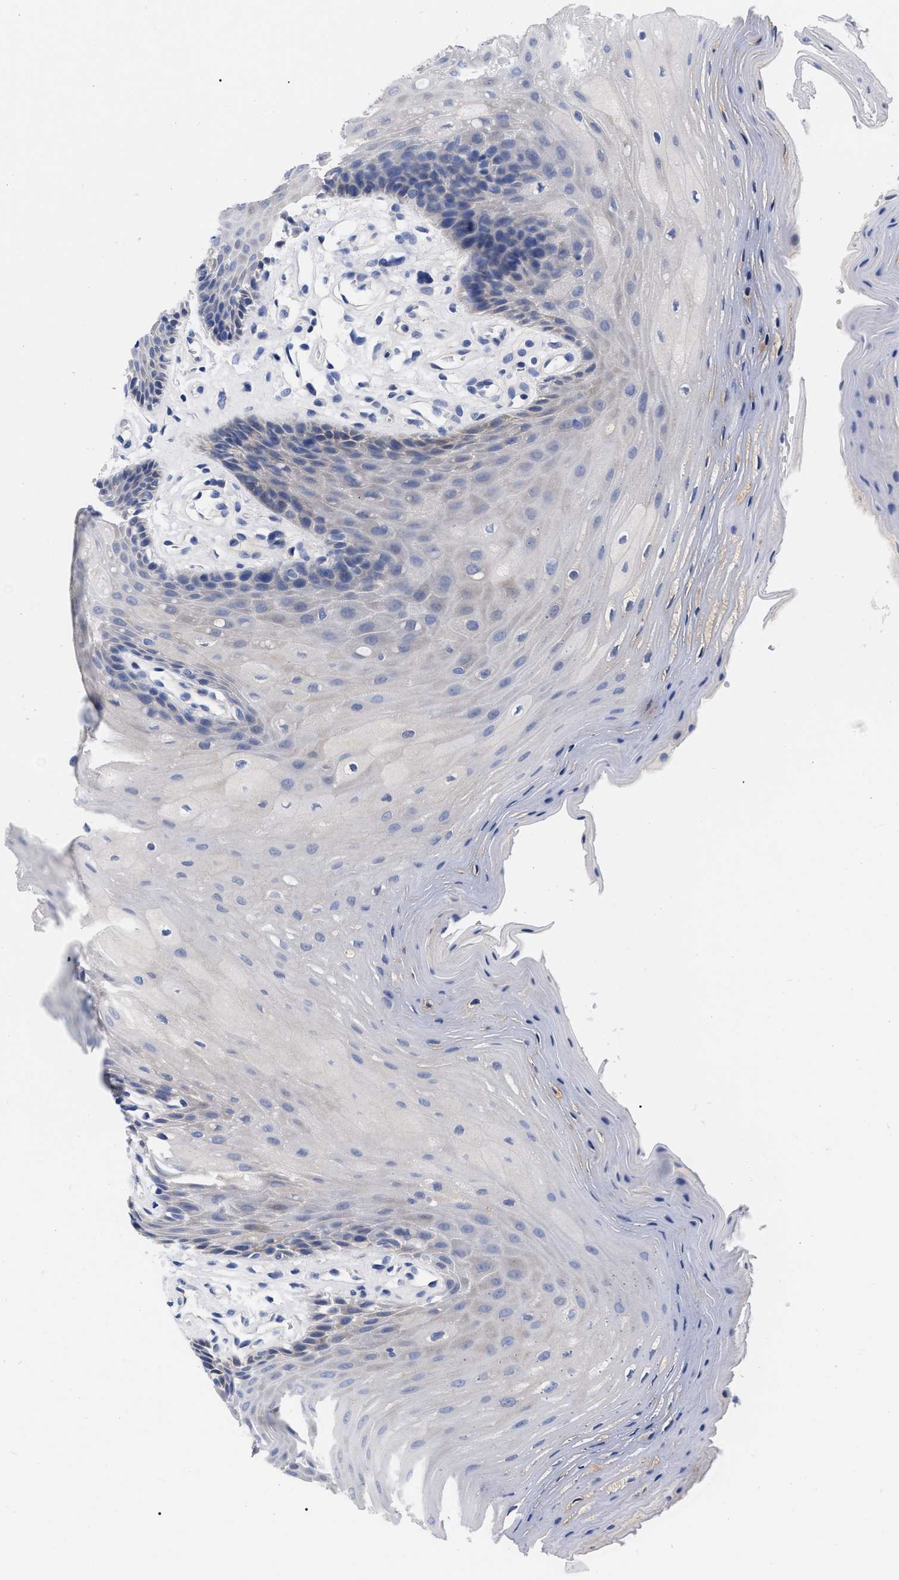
{"staining": {"intensity": "negative", "quantity": "none", "location": "none"}, "tissue": "oral mucosa", "cell_type": "Squamous epithelial cells", "image_type": "normal", "snomed": [{"axis": "morphology", "description": "Normal tissue, NOS"}, {"axis": "morphology", "description": "Squamous cell carcinoma, NOS"}, {"axis": "topography", "description": "Oral tissue"}, {"axis": "topography", "description": "Head-Neck"}], "caption": "This is an immunohistochemistry (IHC) micrograph of benign oral mucosa. There is no expression in squamous epithelial cells.", "gene": "RBKS", "patient": {"sex": "male", "age": 71}}